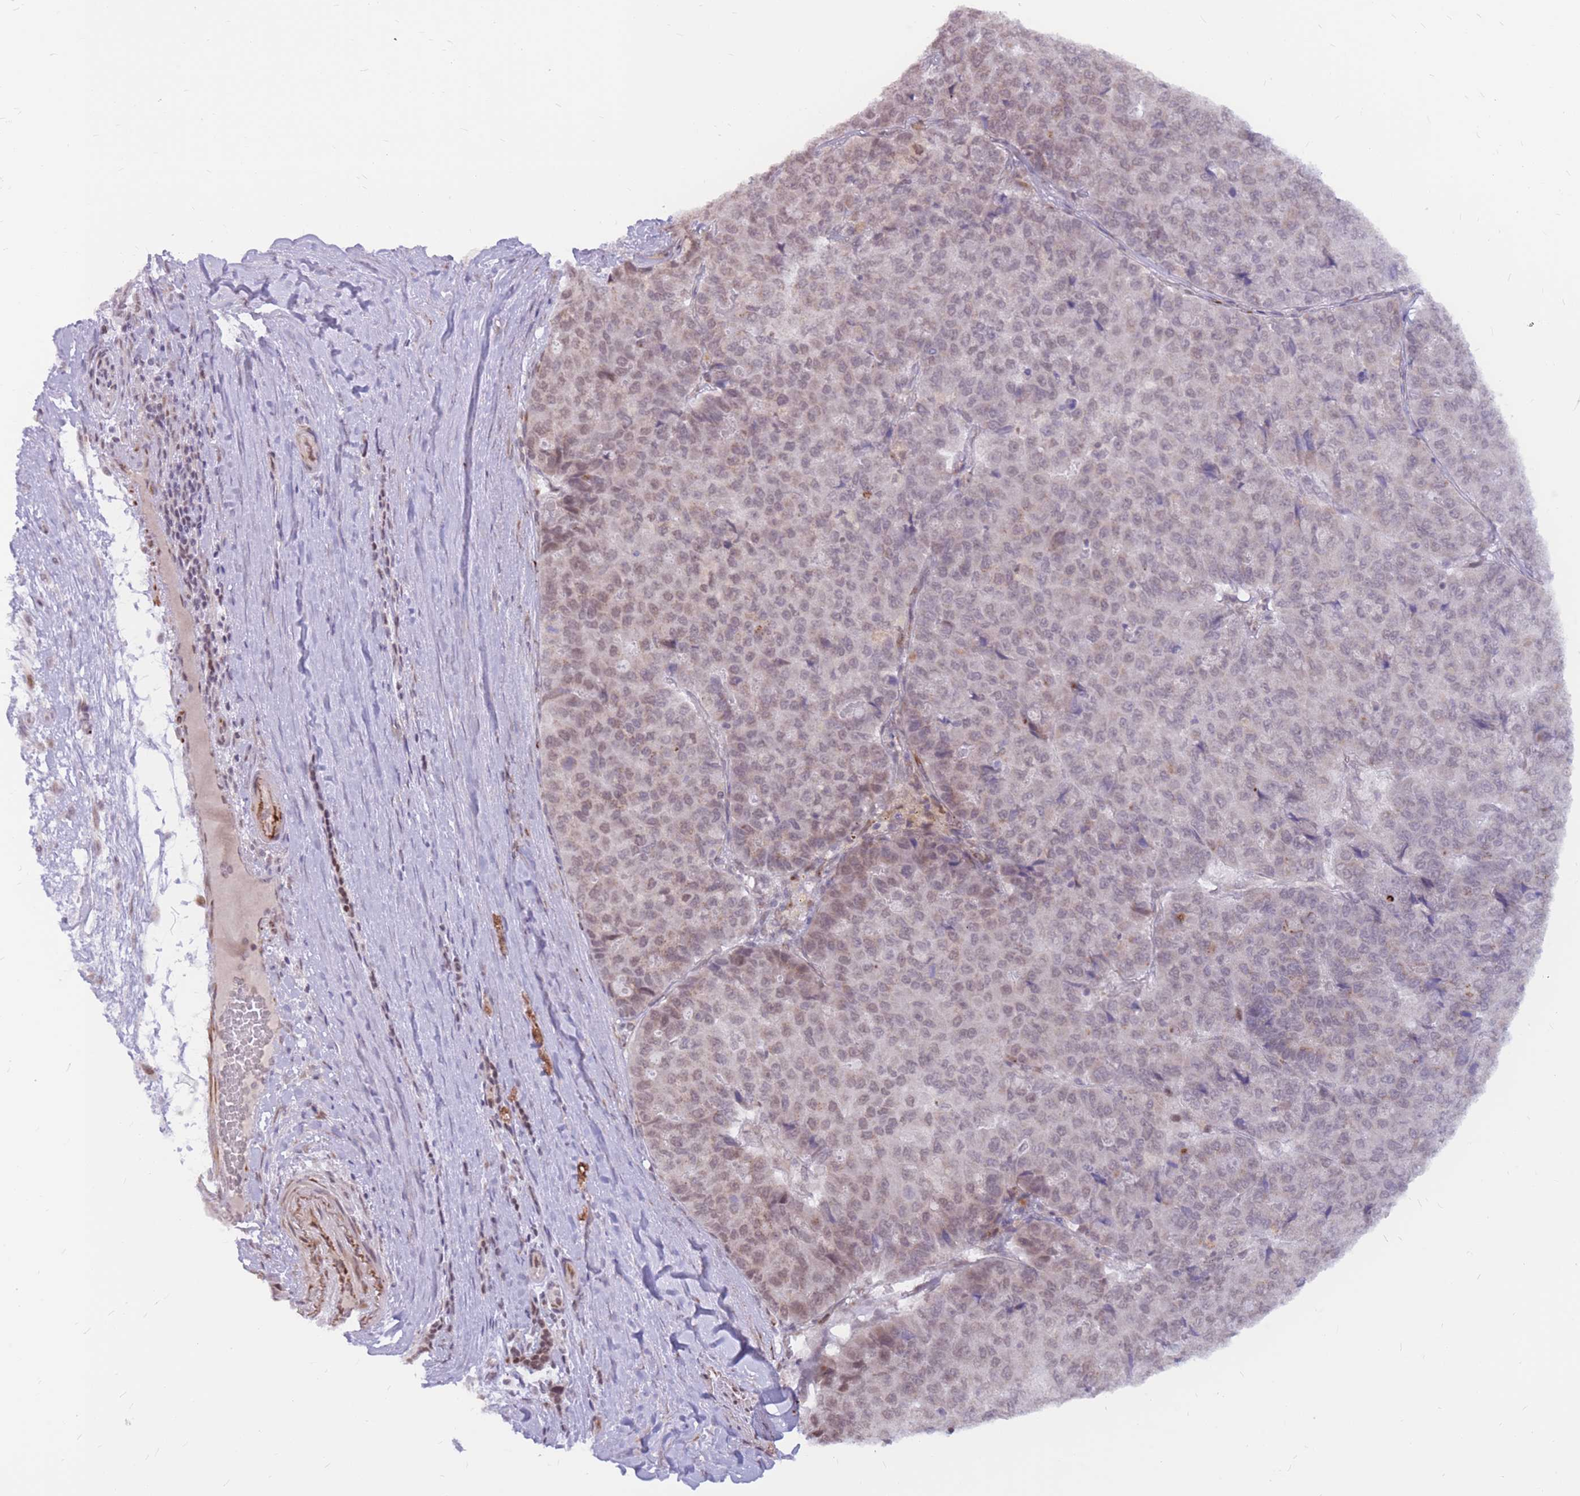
{"staining": {"intensity": "weak", "quantity": "<25%", "location": "nuclear"}, "tissue": "pancreatic cancer", "cell_type": "Tumor cells", "image_type": "cancer", "snomed": [{"axis": "morphology", "description": "Adenocarcinoma, NOS"}, {"axis": "topography", "description": "Pancreas"}], "caption": "This histopathology image is of pancreatic cancer (adenocarcinoma) stained with immunohistochemistry (IHC) to label a protein in brown with the nuclei are counter-stained blue. There is no positivity in tumor cells.", "gene": "ADD2", "patient": {"sex": "male", "age": 50}}